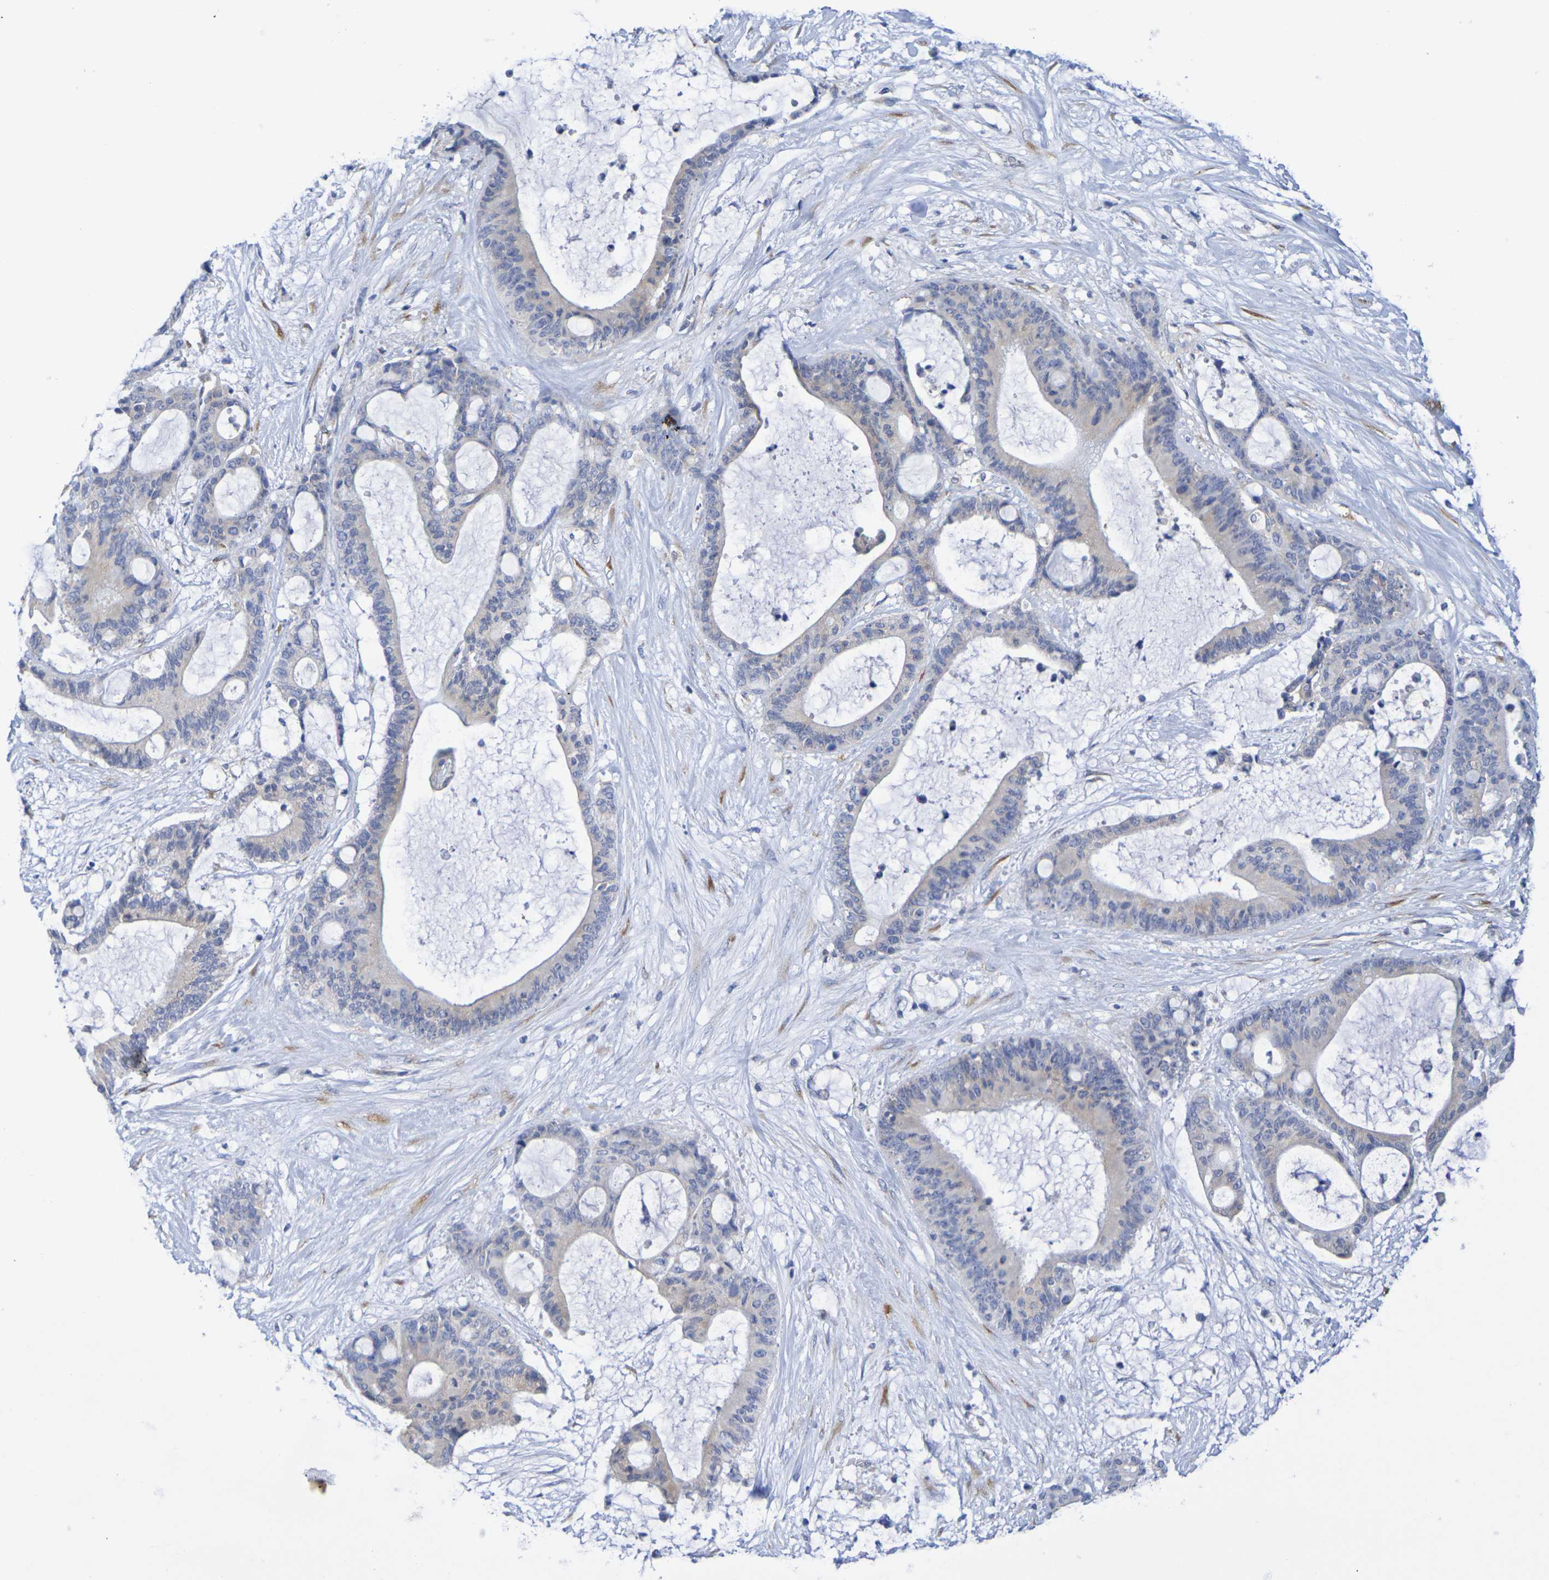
{"staining": {"intensity": "weak", "quantity": "25%-75%", "location": "cytoplasmic/membranous"}, "tissue": "liver cancer", "cell_type": "Tumor cells", "image_type": "cancer", "snomed": [{"axis": "morphology", "description": "Cholangiocarcinoma"}, {"axis": "topography", "description": "Liver"}], "caption": "Liver cancer stained with DAB immunohistochemistry (IHC) demonstrates low levels of weak cytoplasmic/membranous expression in about 25%-75% of tumor cells. Nuclei are stained in blue.", "gene": "TMCC3", "patient": {"sex": "female", "age": 73}}